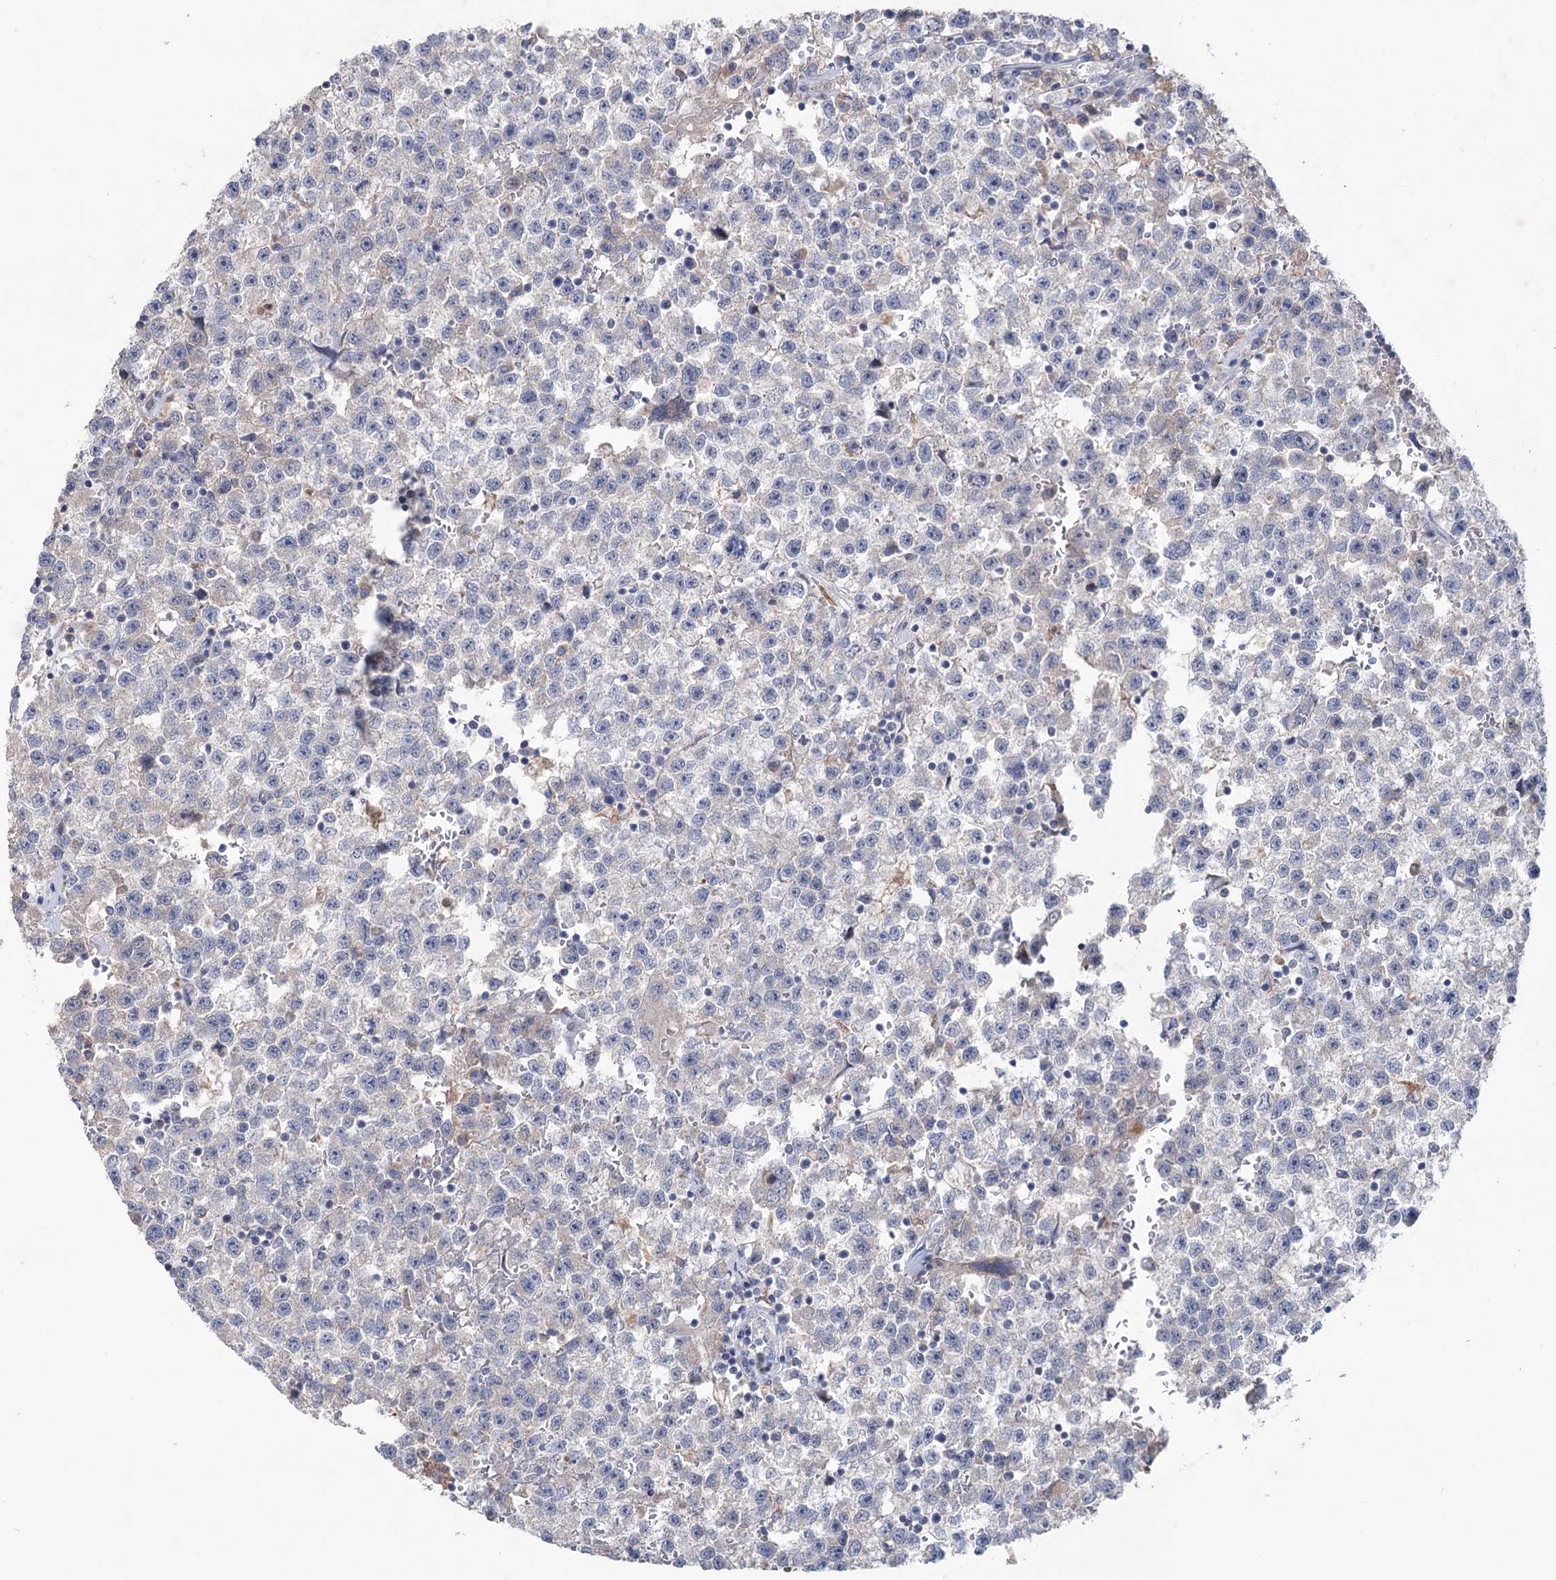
{"staining": {"intensity": "negative", "quantity": "none", "location": "none"}, "tissue": "testis cancer", "cell_type": "Tumor cells", "image_type": "cancer", "snomed": [{"axis": "morphology", "description": "Seminoma, NOS"}, {"axis": "topography", "description": "Testis"}], "caption": "Protein analysis of testis cancer (seminoma) shows no significant positivity in tumor cells.", "gene": "MTCH2", "patient": {"sex": "male", "age": 22}}